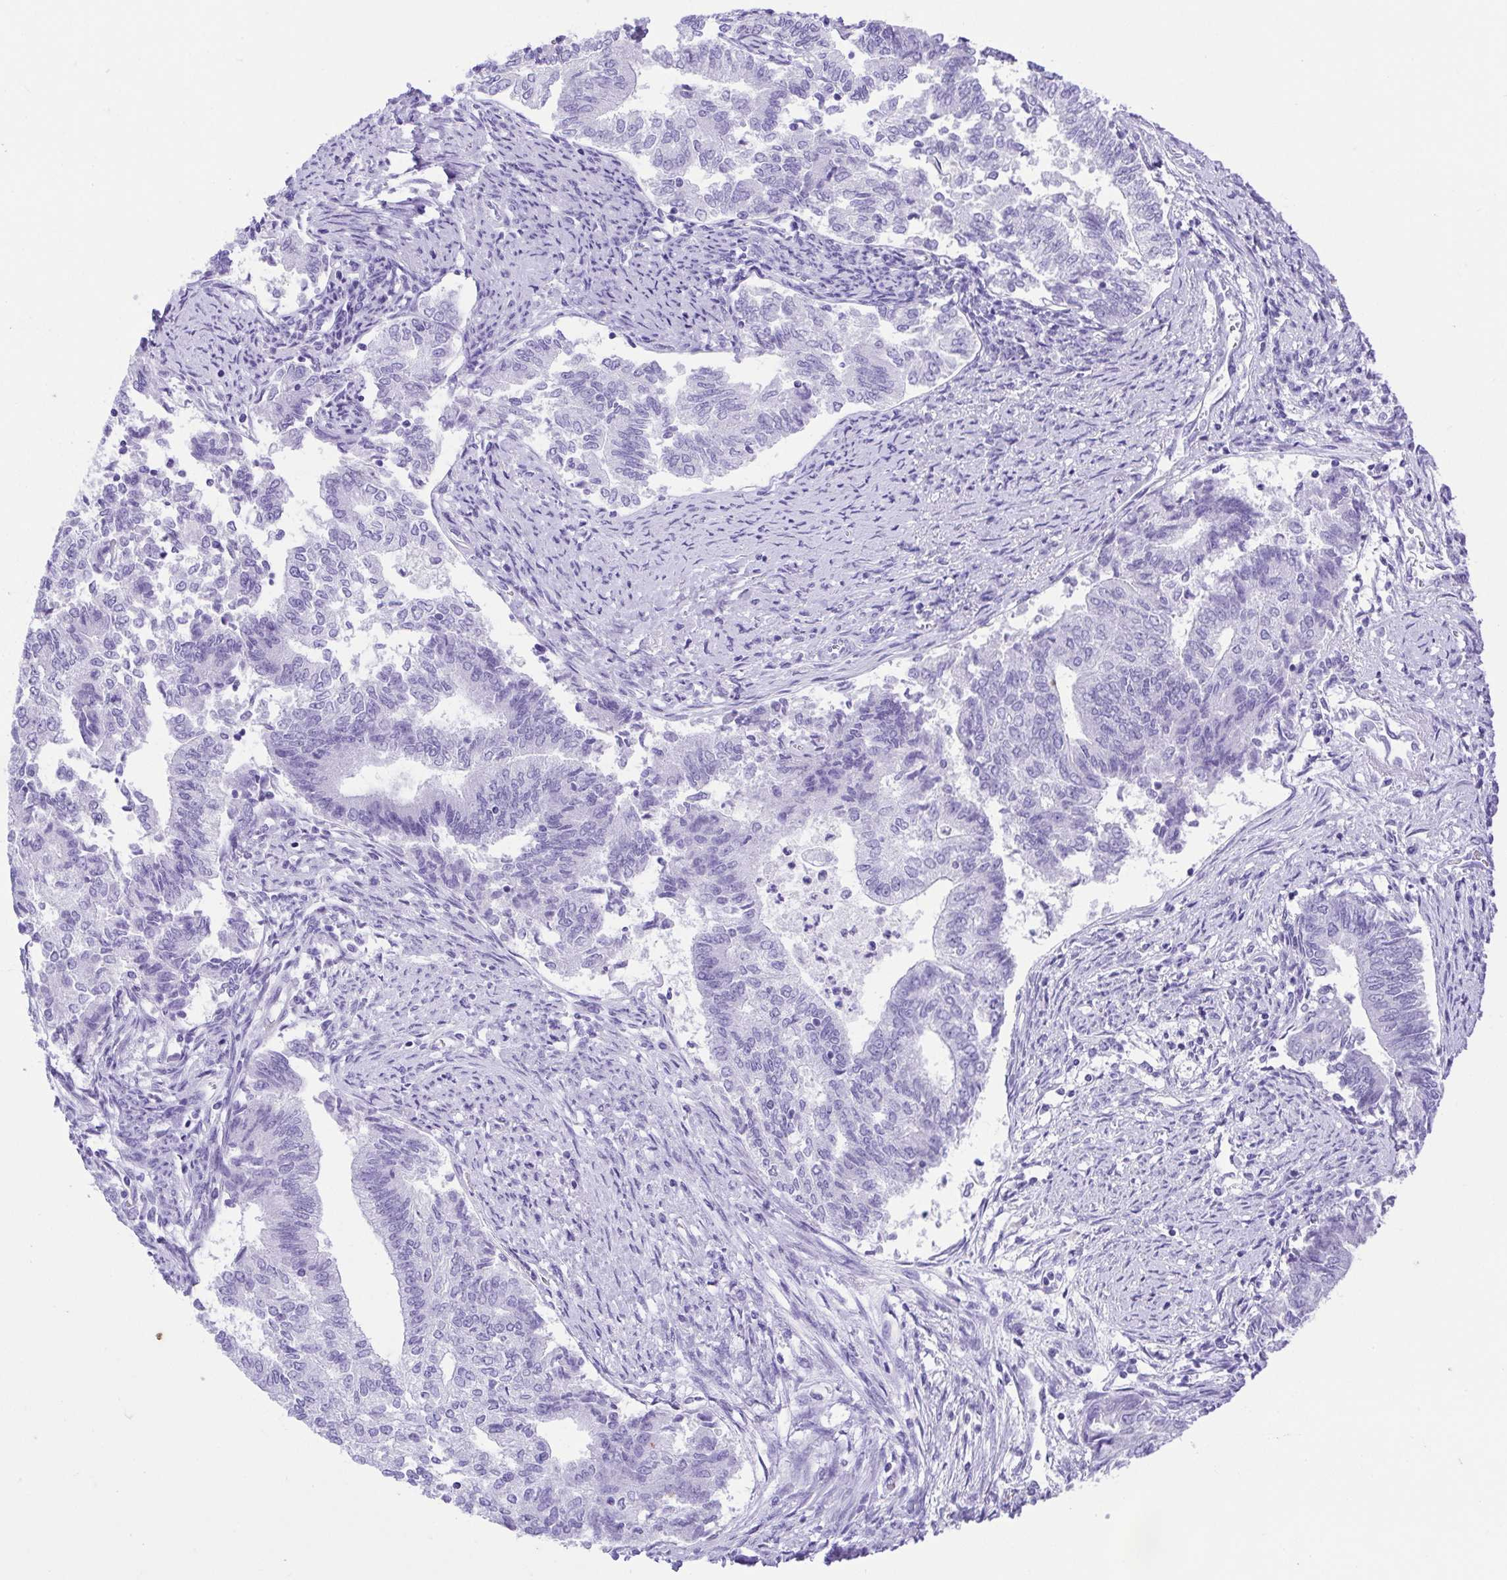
{"staining": {"intensity": "negative", "quantity": "none", "location": "none"}, "tissue": "endometrial cancer", "cell_type": "Tumor cells", "image_type": "cancer", "snomed": [{"axis": "morphology", "description": "Adenocarcinoma, NOS"}, {"axis": "topography", "description": "Endometrium"}], "caption": "This is a histopathology image of immunohistochemistry (IHC) staining of endometrial cancer, which shows no positivity in tumor cells.", "gene": "CDSN", "patient": {"sex": "female", "age": 65}}